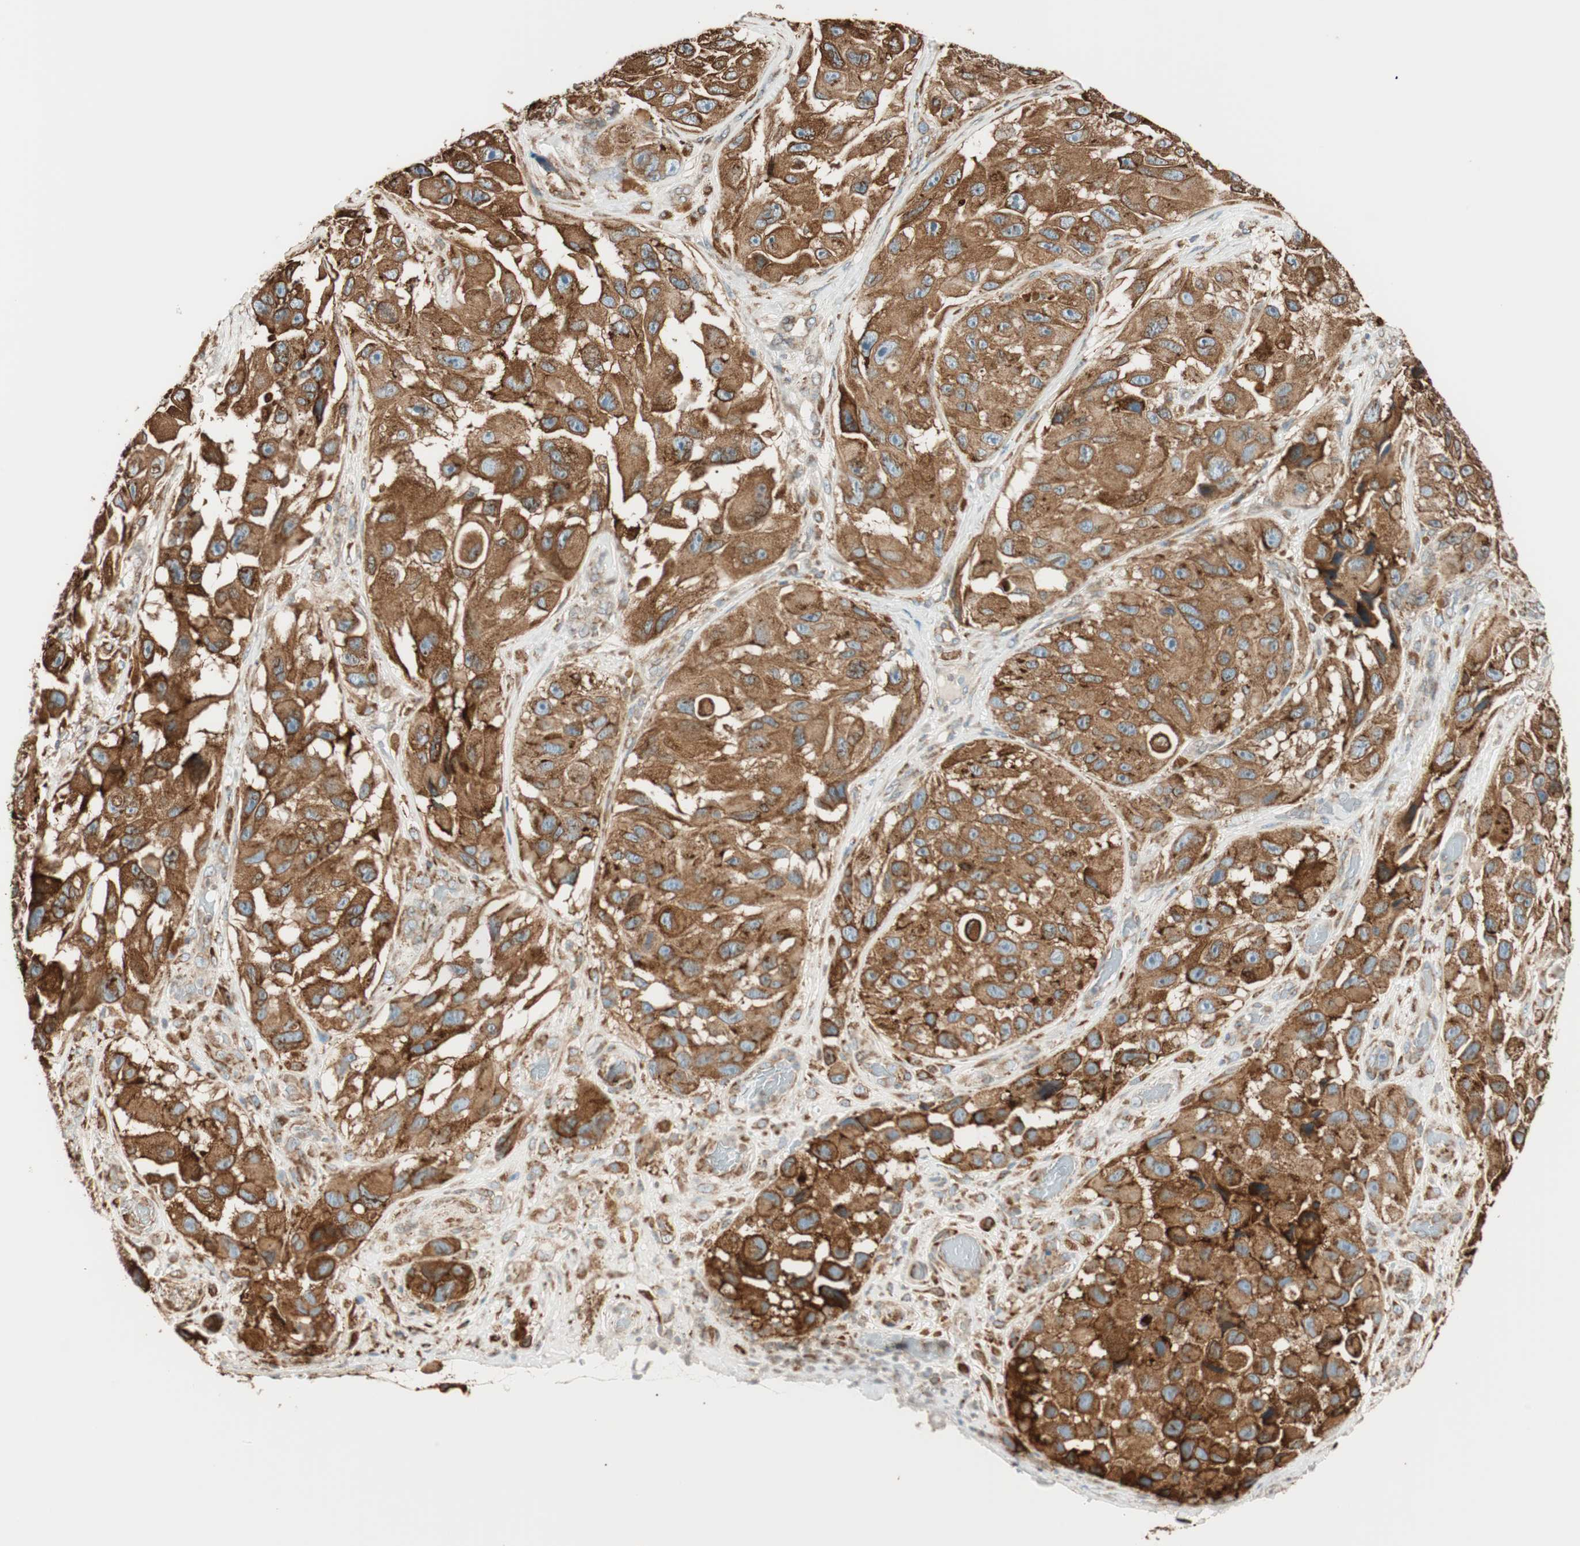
{"staining": {"intensity": "strong", "quantity": ">75%", "location": "cytoplasmic/membranous"}, "tissue": "melanoma", "cell_type": "Tumor cells", "image_type": "cancer", "snomed": [{"axis": "morphology", "description": "Malignant melanoma, NOS"}, {"axis": "topography", "description": "Skin"}], "caption": "A histopathology image of human melanoma stained for a protein reveals strong cytoplasmic/membranous brown staining in tumor cells.", "gene": "PRKCSH", "patient": {"sex": "female", "age": 73}}